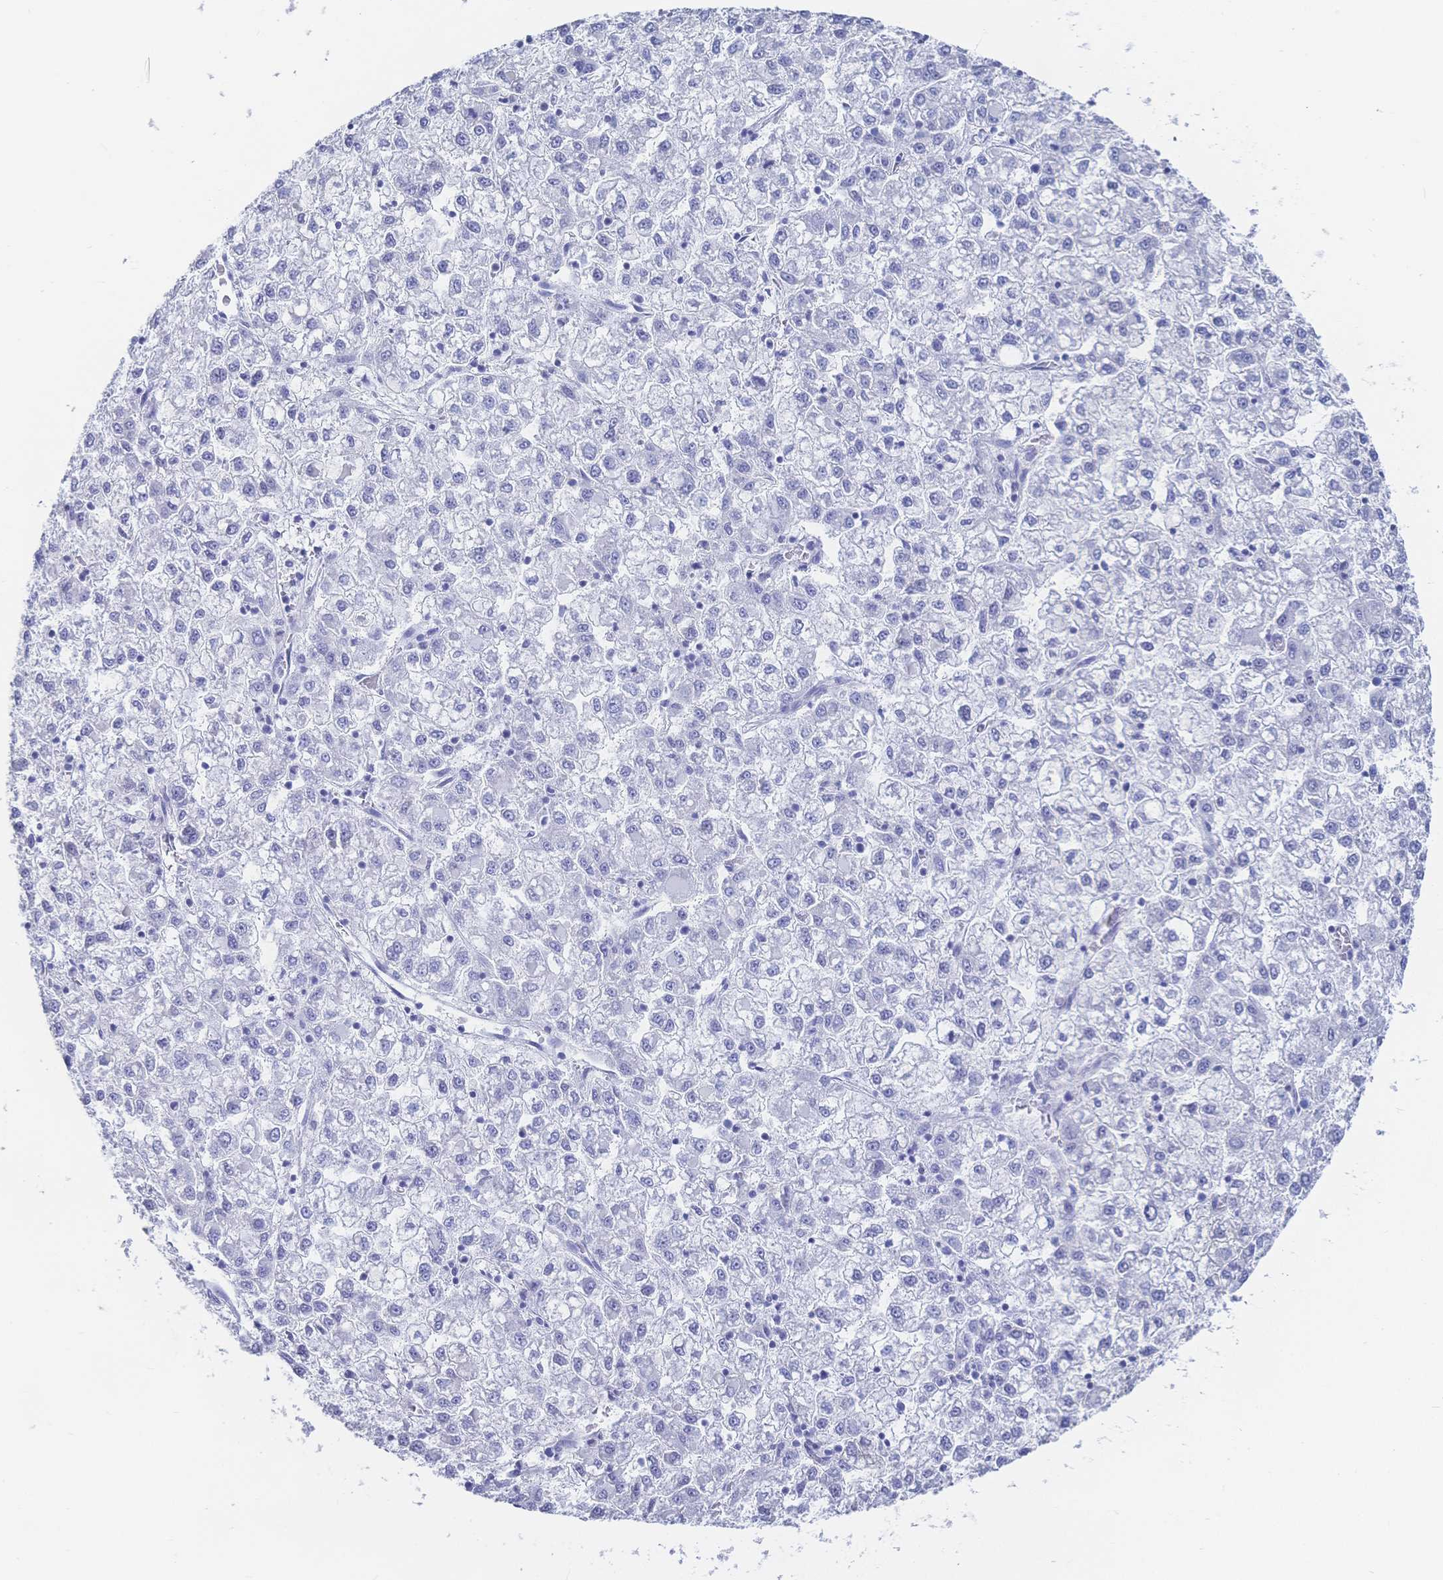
{"staining": {"intensity": "negative", "quantity": "none", "location": "none"}, "tissue": "liver cancer", "cell_type": "Tumor cells", "image_type": "cancer", "snomed": [{"axis": "morphology", "description": "Carcinoma, Hepatocellular, NOS"}, {"axis": "topography", "description": "Liver"}], "caption": "Tumor cells are negative for protein expression in human hepatocellular carcinoma (liver).", "gene": "IL2RB", "patient": {"sex": "male", "age": 40}}